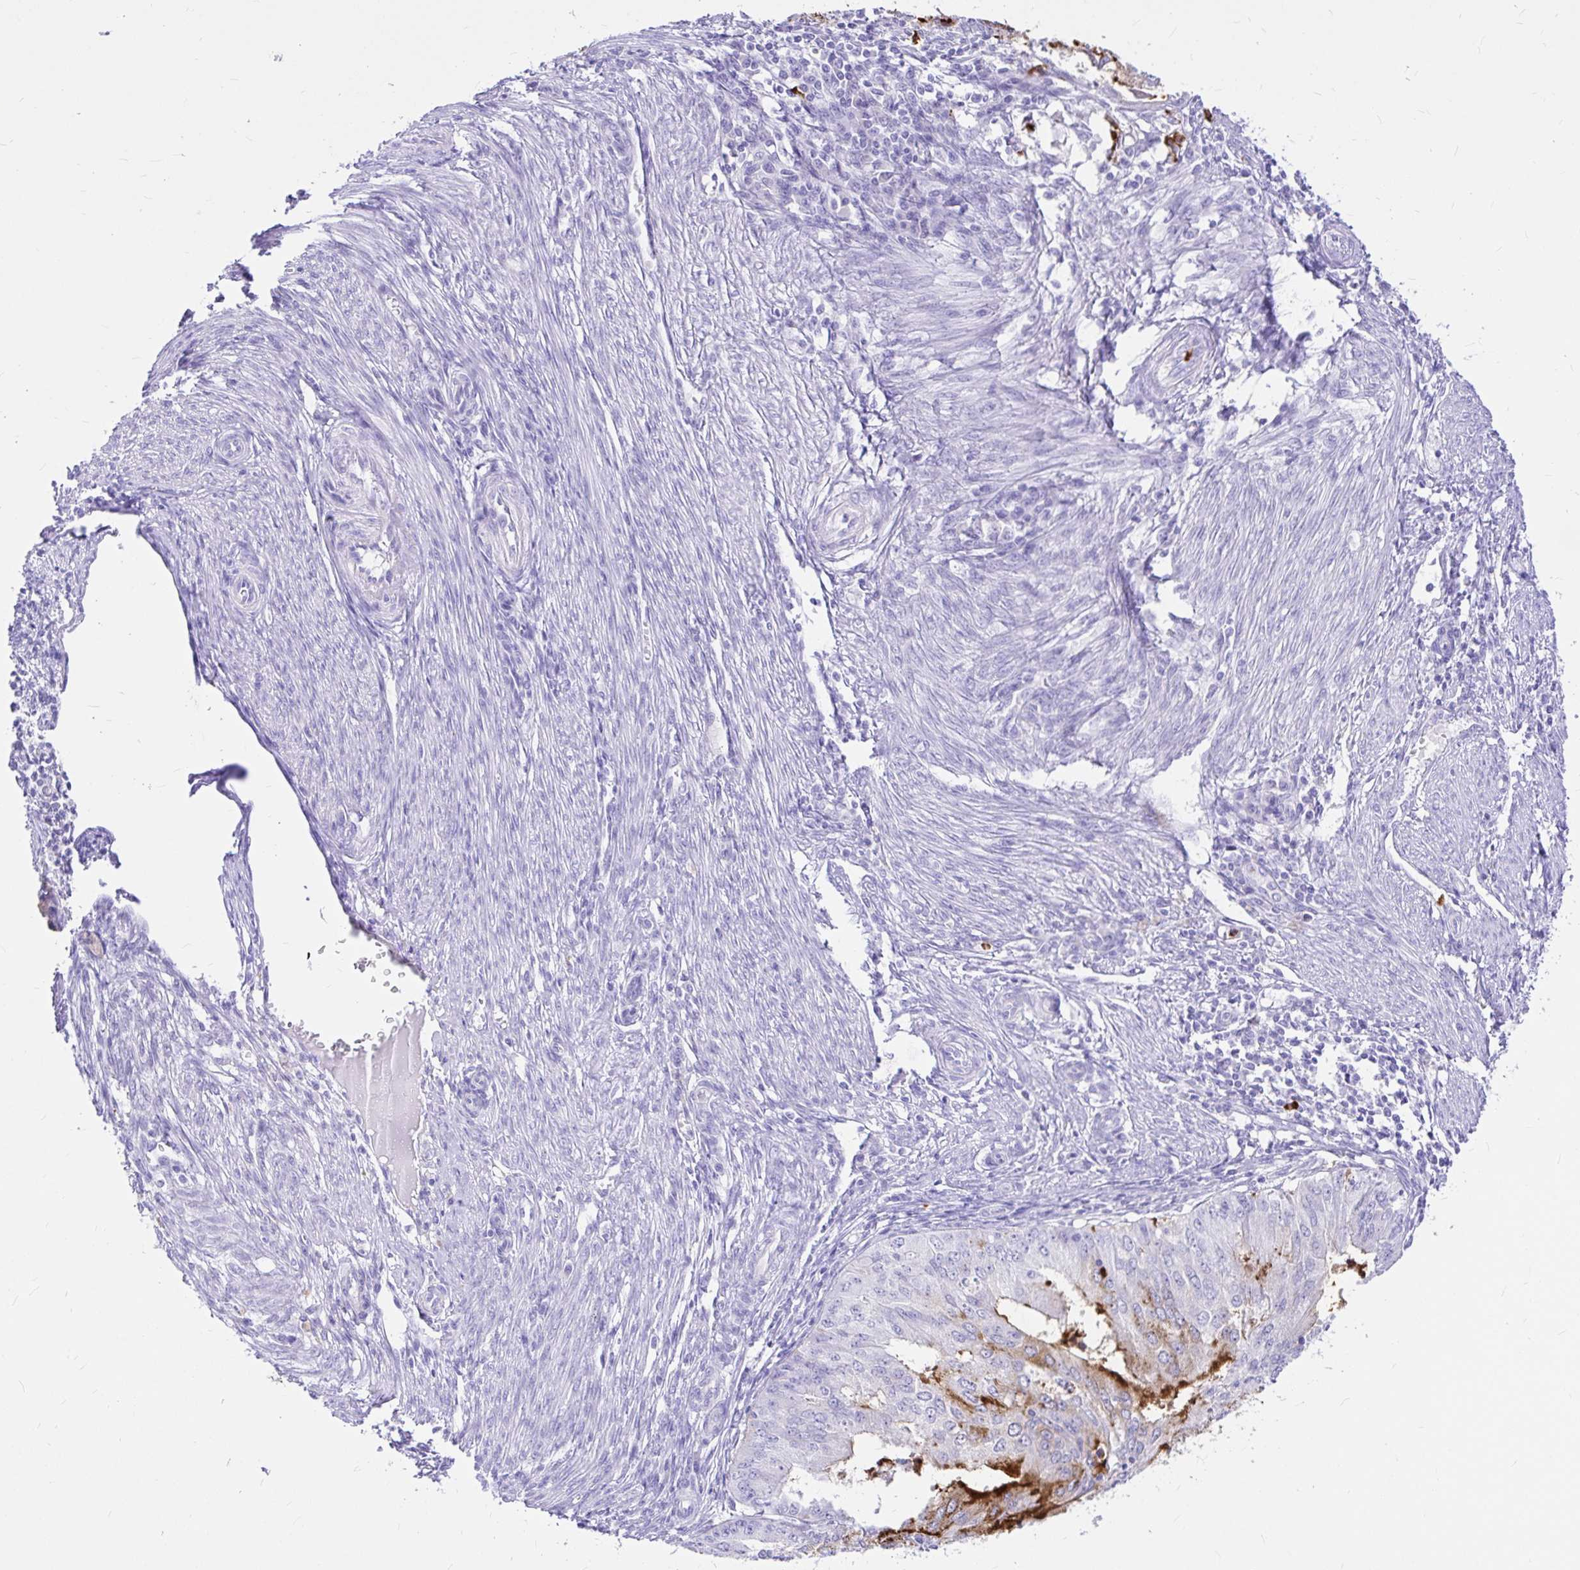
{"staining": {"intensity": "moderate", "quantity": "<25%", "location": "cytoplasmic/membranous"}, "tissue": "endometrial cancer", "cell_type": "Tumor cells", "image_type": "cancer", "snomed": [{"axis": "morphology", "description": "Adenocarcinoma, NOS"}, {"axis": "topography", "description": "Endometrium"}], "caption": "Adenocarcinoma (endometrial) stained for a protein (brown) reveals moderate cytoplasmic/membranous positive staining in about <25% of tumor cells.", "gene": "CLEC1B", "patient": {"sex": "female", "age": 50}}